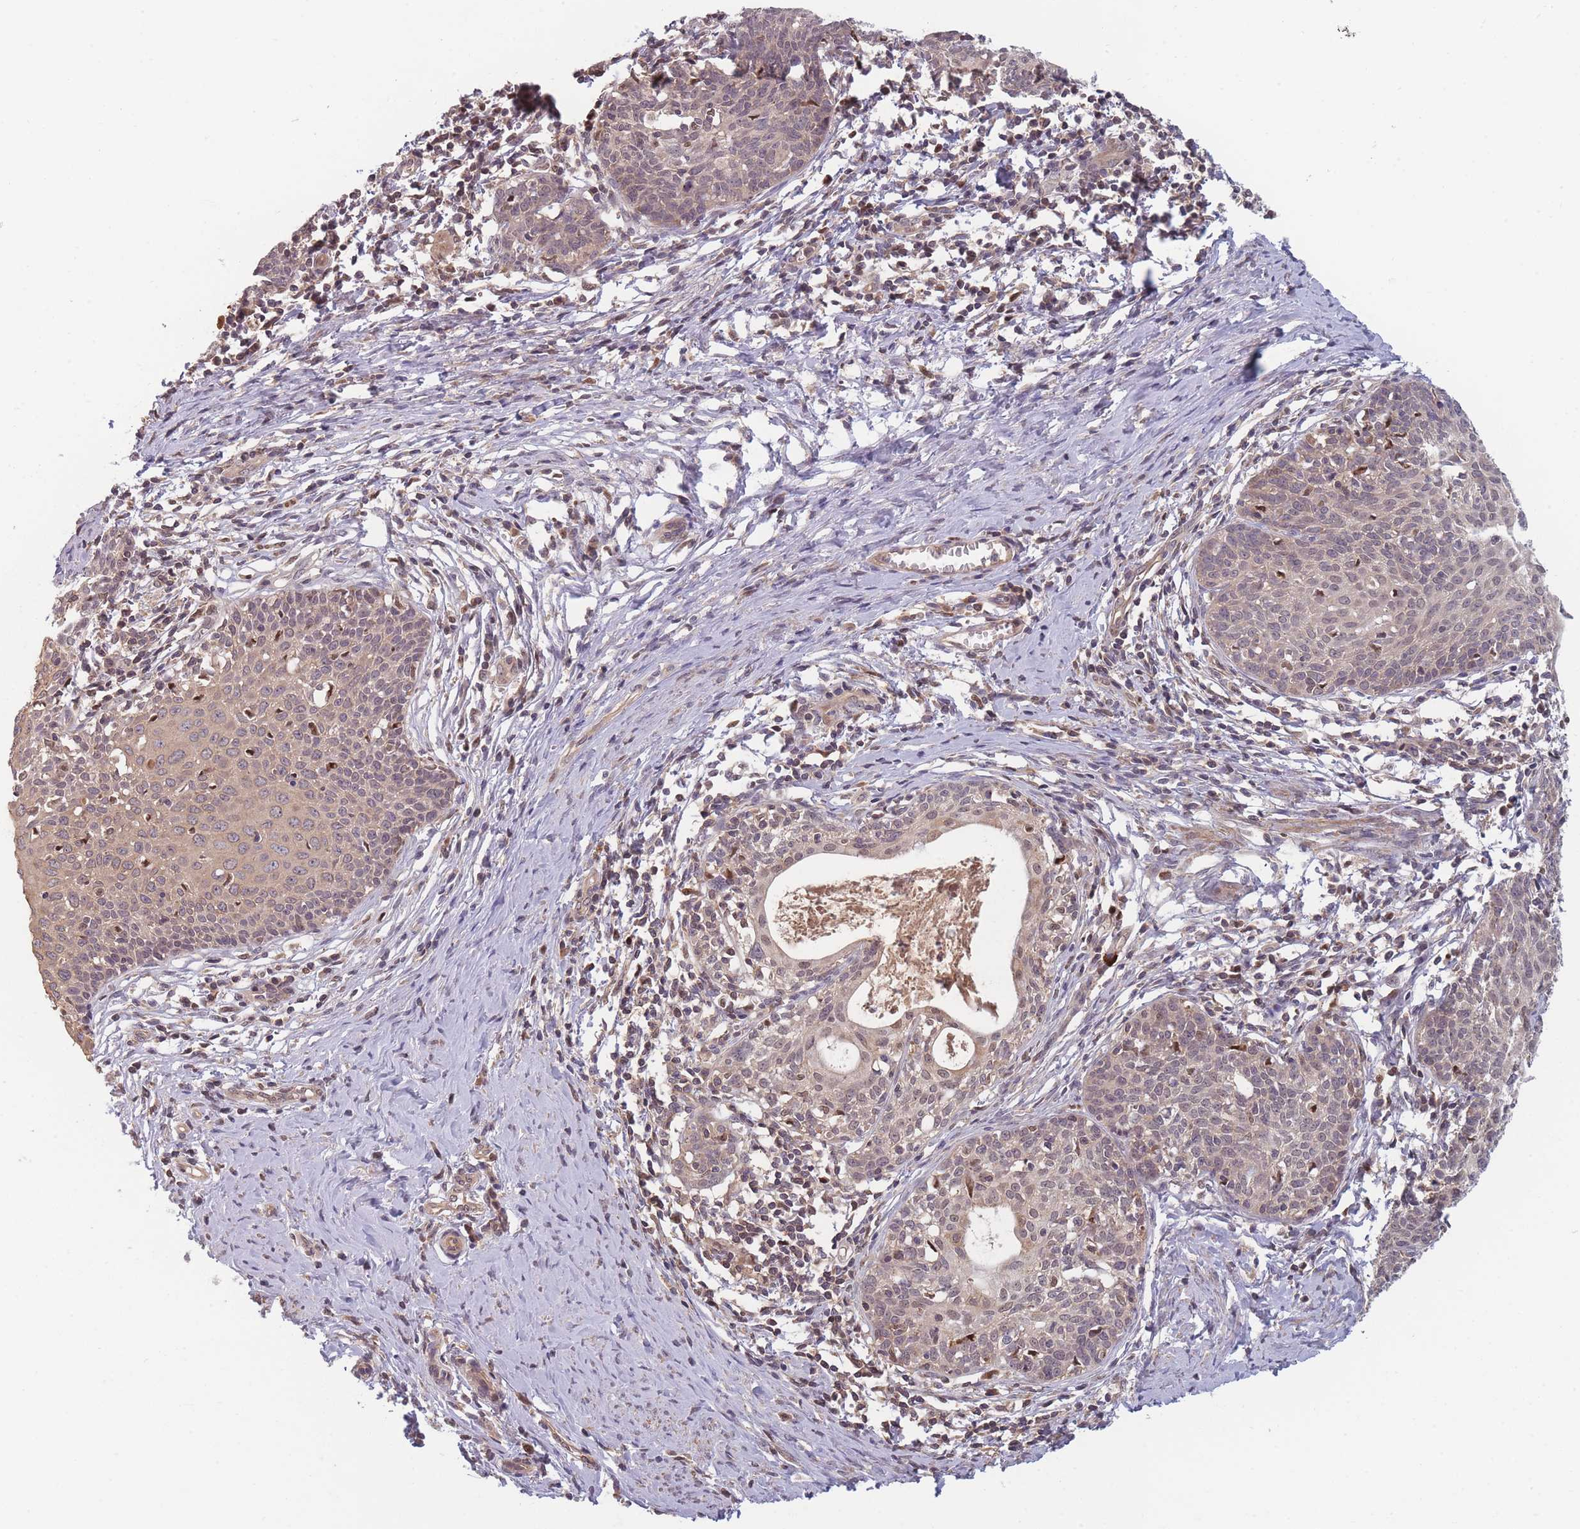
{"staining": {"intensity": "weak", "quantity": "25%-75%", "location": "nuclear"}, "tissue": "cervical cancer", "cell_type": "Tumor cells", "image_type": "cancer", "snomed": [{"axis": "morphology", "description": "Squamous cell carcinoma, NOS"}, {"axis": "topography", "description": "Cervix"}], "caption": "Human squamous cell carcinoma (cervical) stained with a protein marker exhibits weak staining in tumor cells.", "gene": "FAM153A", "patient": {"sex": "female", "age": 52}}